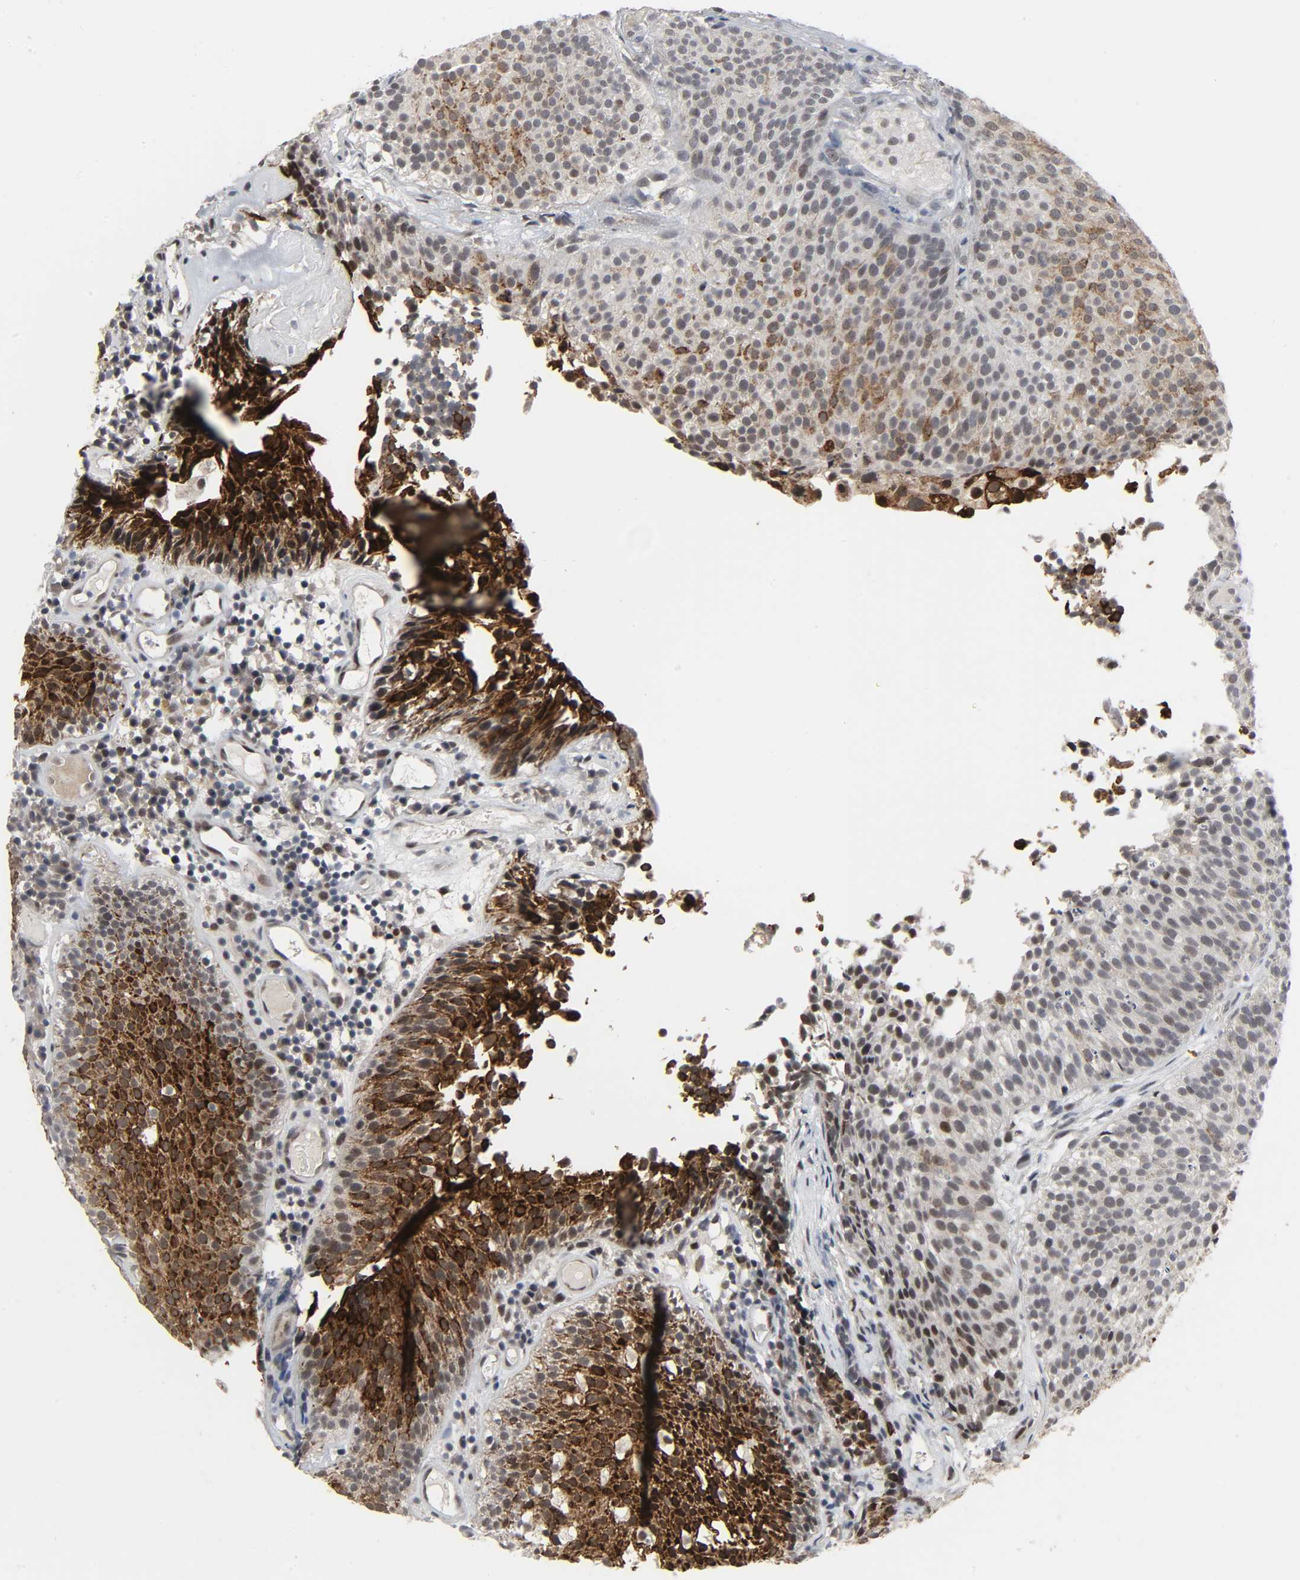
{"staining": {"intensity": "strong", "quantity": ">75%", "location": "cytoplasmic/membranous"}, "tissue": "urothelial cancer", "cell_type": "Tumor cells", "image_type": "cancer", "snomed": [{"axis": "morphology", "description": "Urothelial carcinoma, Low grade"}, {"axis": "topography", "description": "Urinary bladder"}], "caption": "The photomicrograph demonstrates staining of urothelial carcinoma (low-grade), revealing strong cytoplasmic/membranous protein staining (brown color) within tumor cells. (IHC, brightfield microscopy, high magnification).", "gene": "MUC1", "patient": {"sex": "male", "age": 85}}